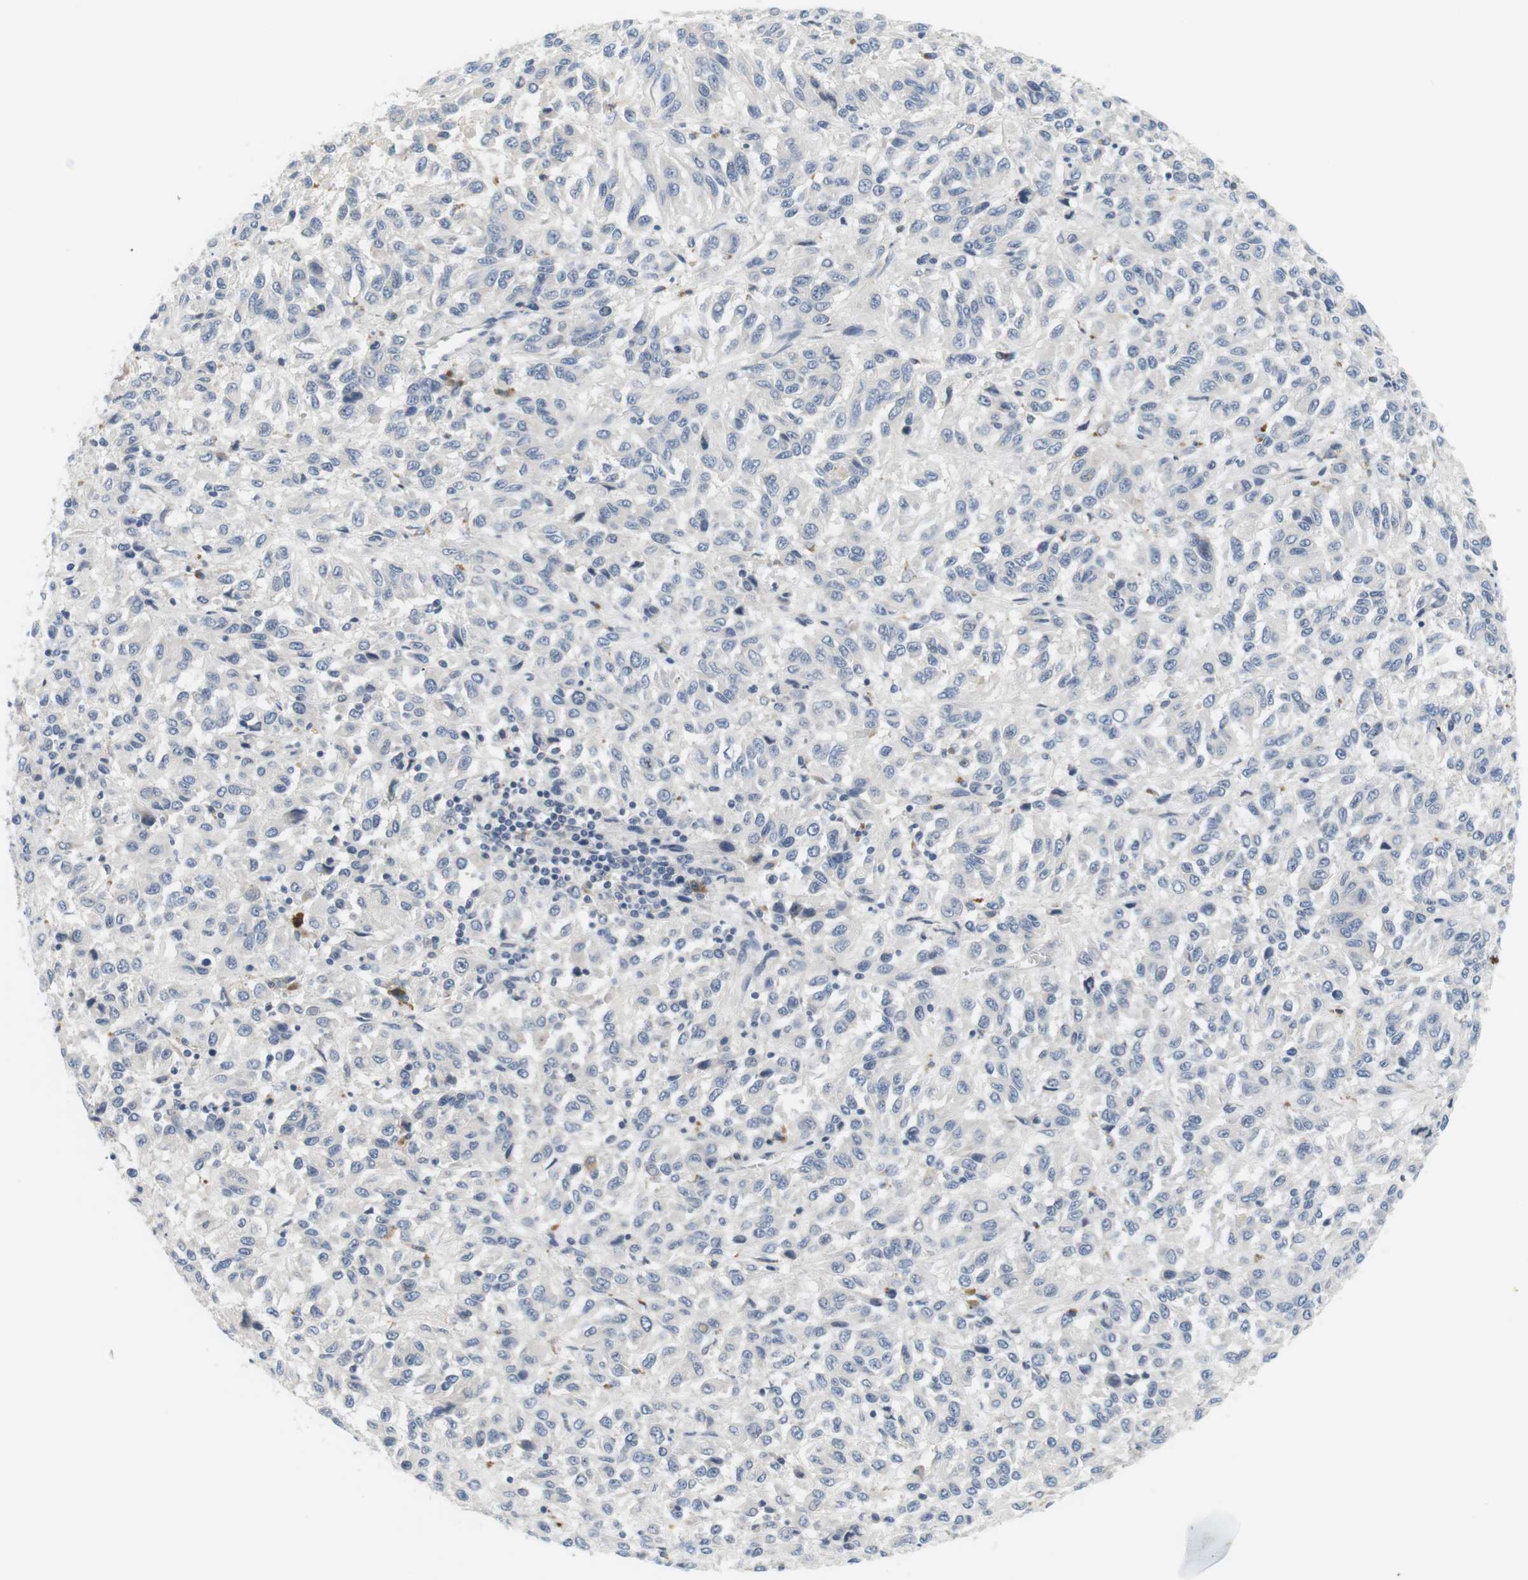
{"staining": {"intensity": "negative", "quantity": "none", "location": "none"}, "tissue": "melanoma", "cell_type": "Tumor cells", "image_type": "cancer", "snomed": [{"axis": "morphology", "description": "Malignant melanoma, Metastatic site"}, {"axis": "topography", "description": "Lung"}], "caption": "Tumor cells are negative for protein expression in human melanoma. (IHC, brightfield microscopy, high magnification).", "gene": "EVA1C", "patient": {"sex": "male", "age": 64}}